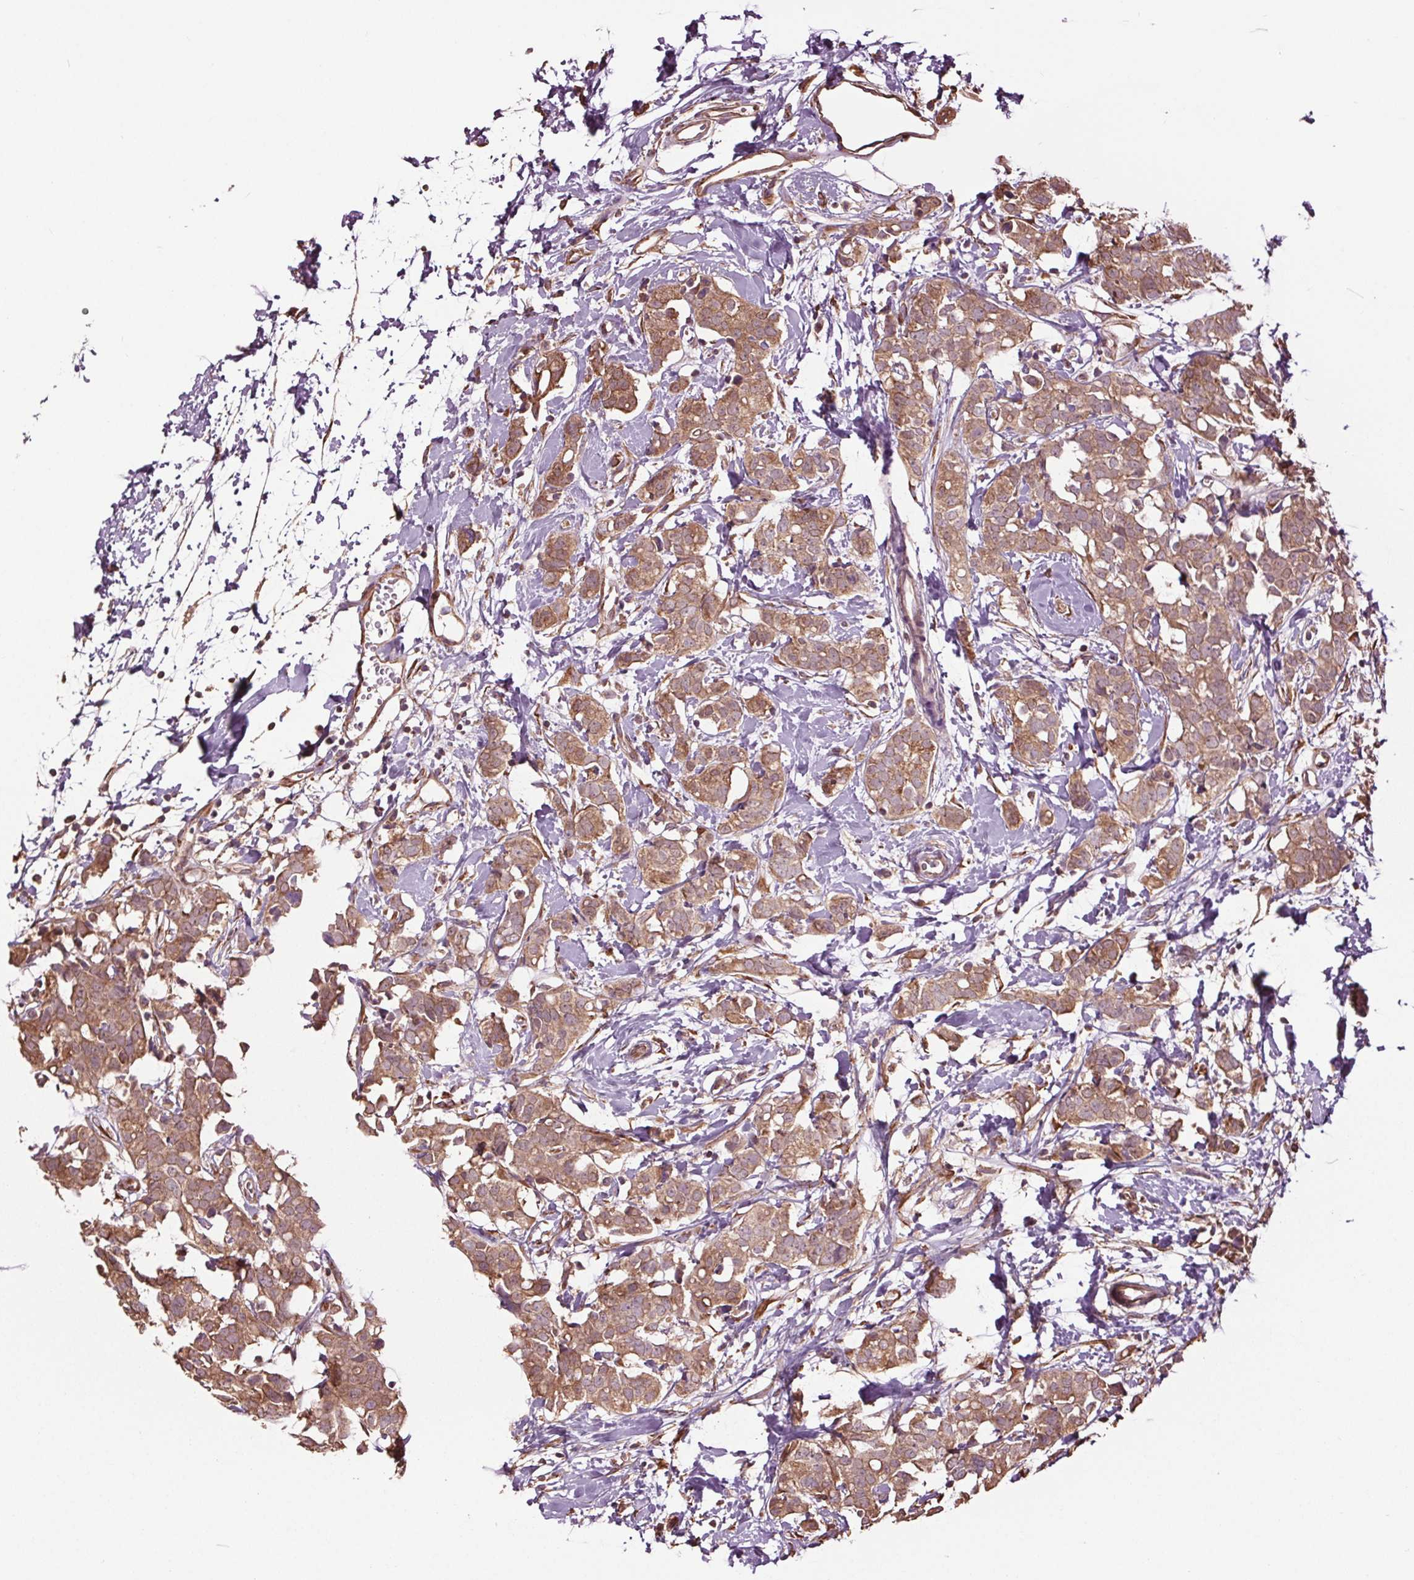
{"staining": {"intensity": "moderate", "quantity": ">75%", "location": "cytoplasmic/membranous"}, "tissue": "breast cancer", "cell_type": "Tumor cells", "image_type": "cancer", "snomed": [{"axis": "morphology", "description": "Duct carcinoma"}, {"axis": "topography", "description": "Breast"}], "caption": "Protein staining exhibits moderate cytoplasmic/membranous expression in about >75% of tumor cells in intraductal carcinoma (breast).", "gene": "RNPEP", "patient": {"sex": "female", "age": 40}}